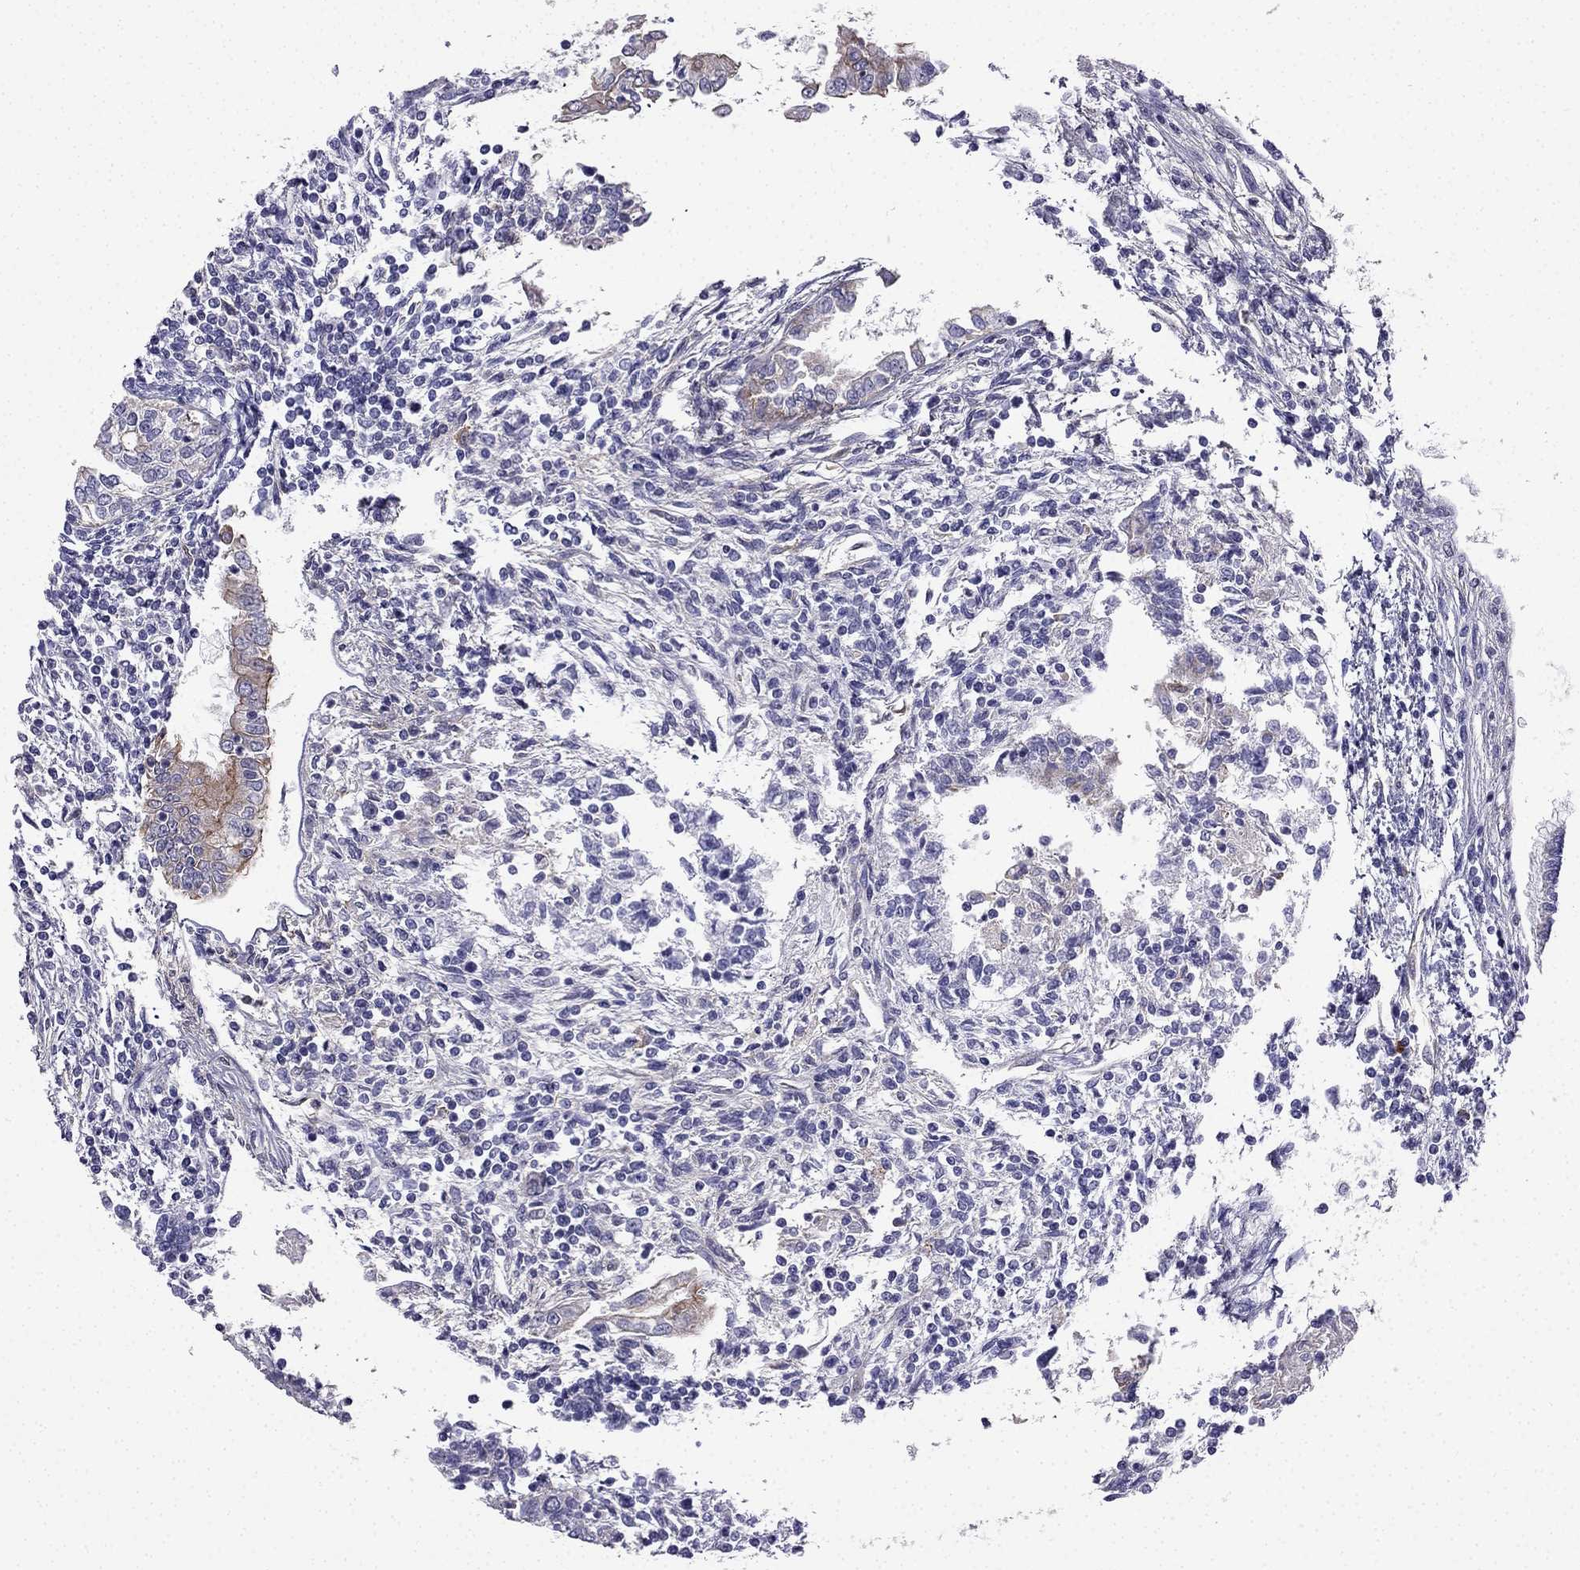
{"staining": {"intensity": "moderate", "quantity": "<25%", "location": "cytoplasmic/membranous"}, "tissue": "testis cancer", "cell_type": "Tumor cells", "image_type": "cancer", "snomed": [{"axis": "morphology", "description": "Carcinoma, Embryonal, NOS"}, {"axis": "topography", "description": "Testis"}], "caption": "Protein expression analysis of testis cancer (embryonal carcinoma) displays moderate cytoplasmic/membranous positivity in approximately <25% of tumor cells.", "gene": "ENOX1", "patient": {"sex": "male", "age": 37}}